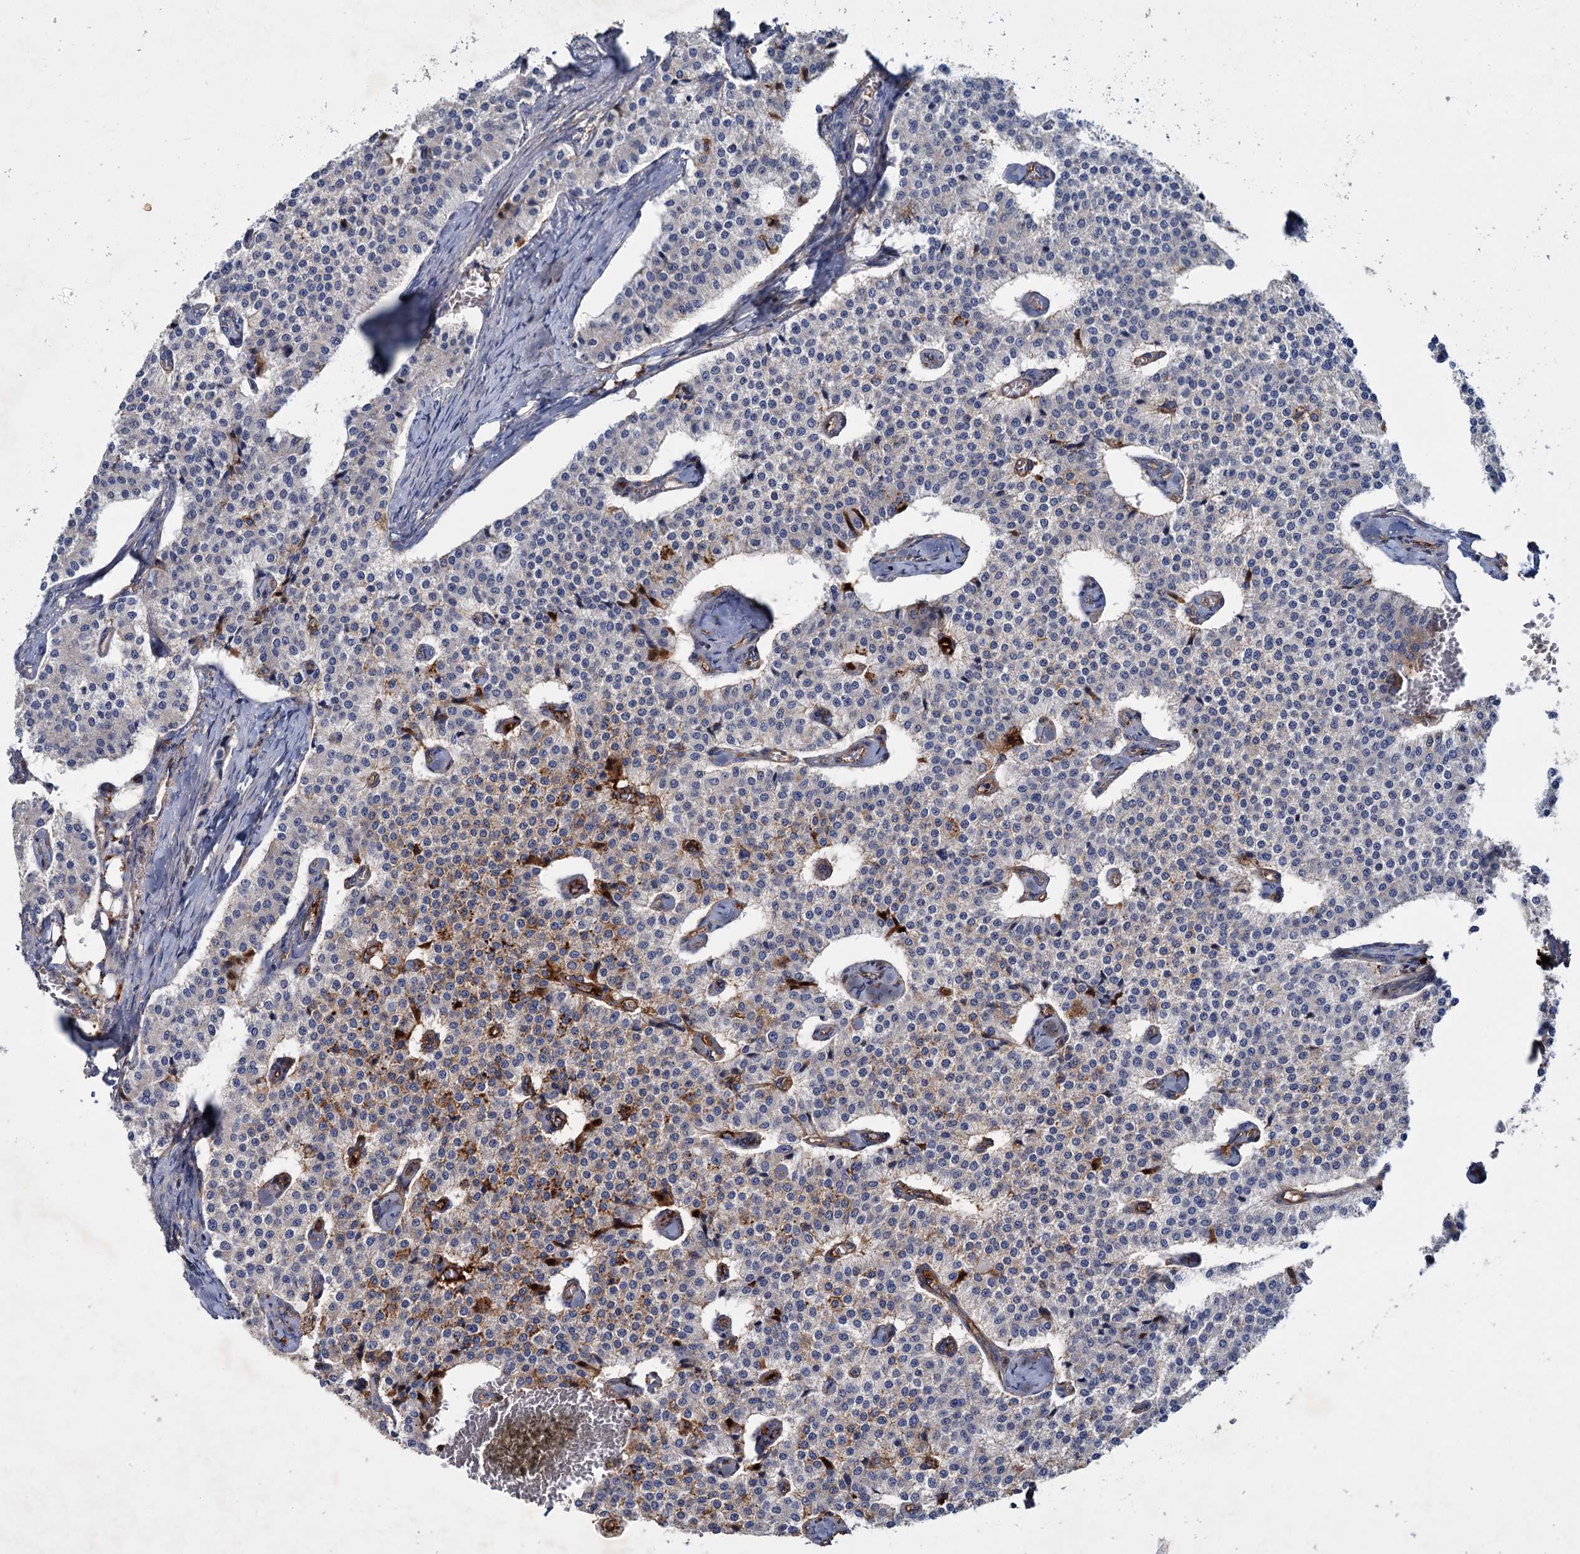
{"staining": {"intensity": "weak", "quantity": "<25%", "location": "cytoplasmic/membranous"}, "tissue": "carcinoid", "cell_type": "Tumor cells", "image_type": "cancer", "snomed": [{"axis": "morphology", "description": "Carcinoid, malignant, NOS"}, {"axis": "topography", "description": "Colon"}], "caption": "Immunohistochemistry (IHC) photomicrograph of carcinoid stained for a protein (brown), which reveals no positivity in tumor cells. (DAB (3,3'-diaminobenzidine) immunohistochemistry visualized using brightfield microscopy, high magnification).", "gene": "CHRD", "patient": {"sex": "female", "age": 52}}